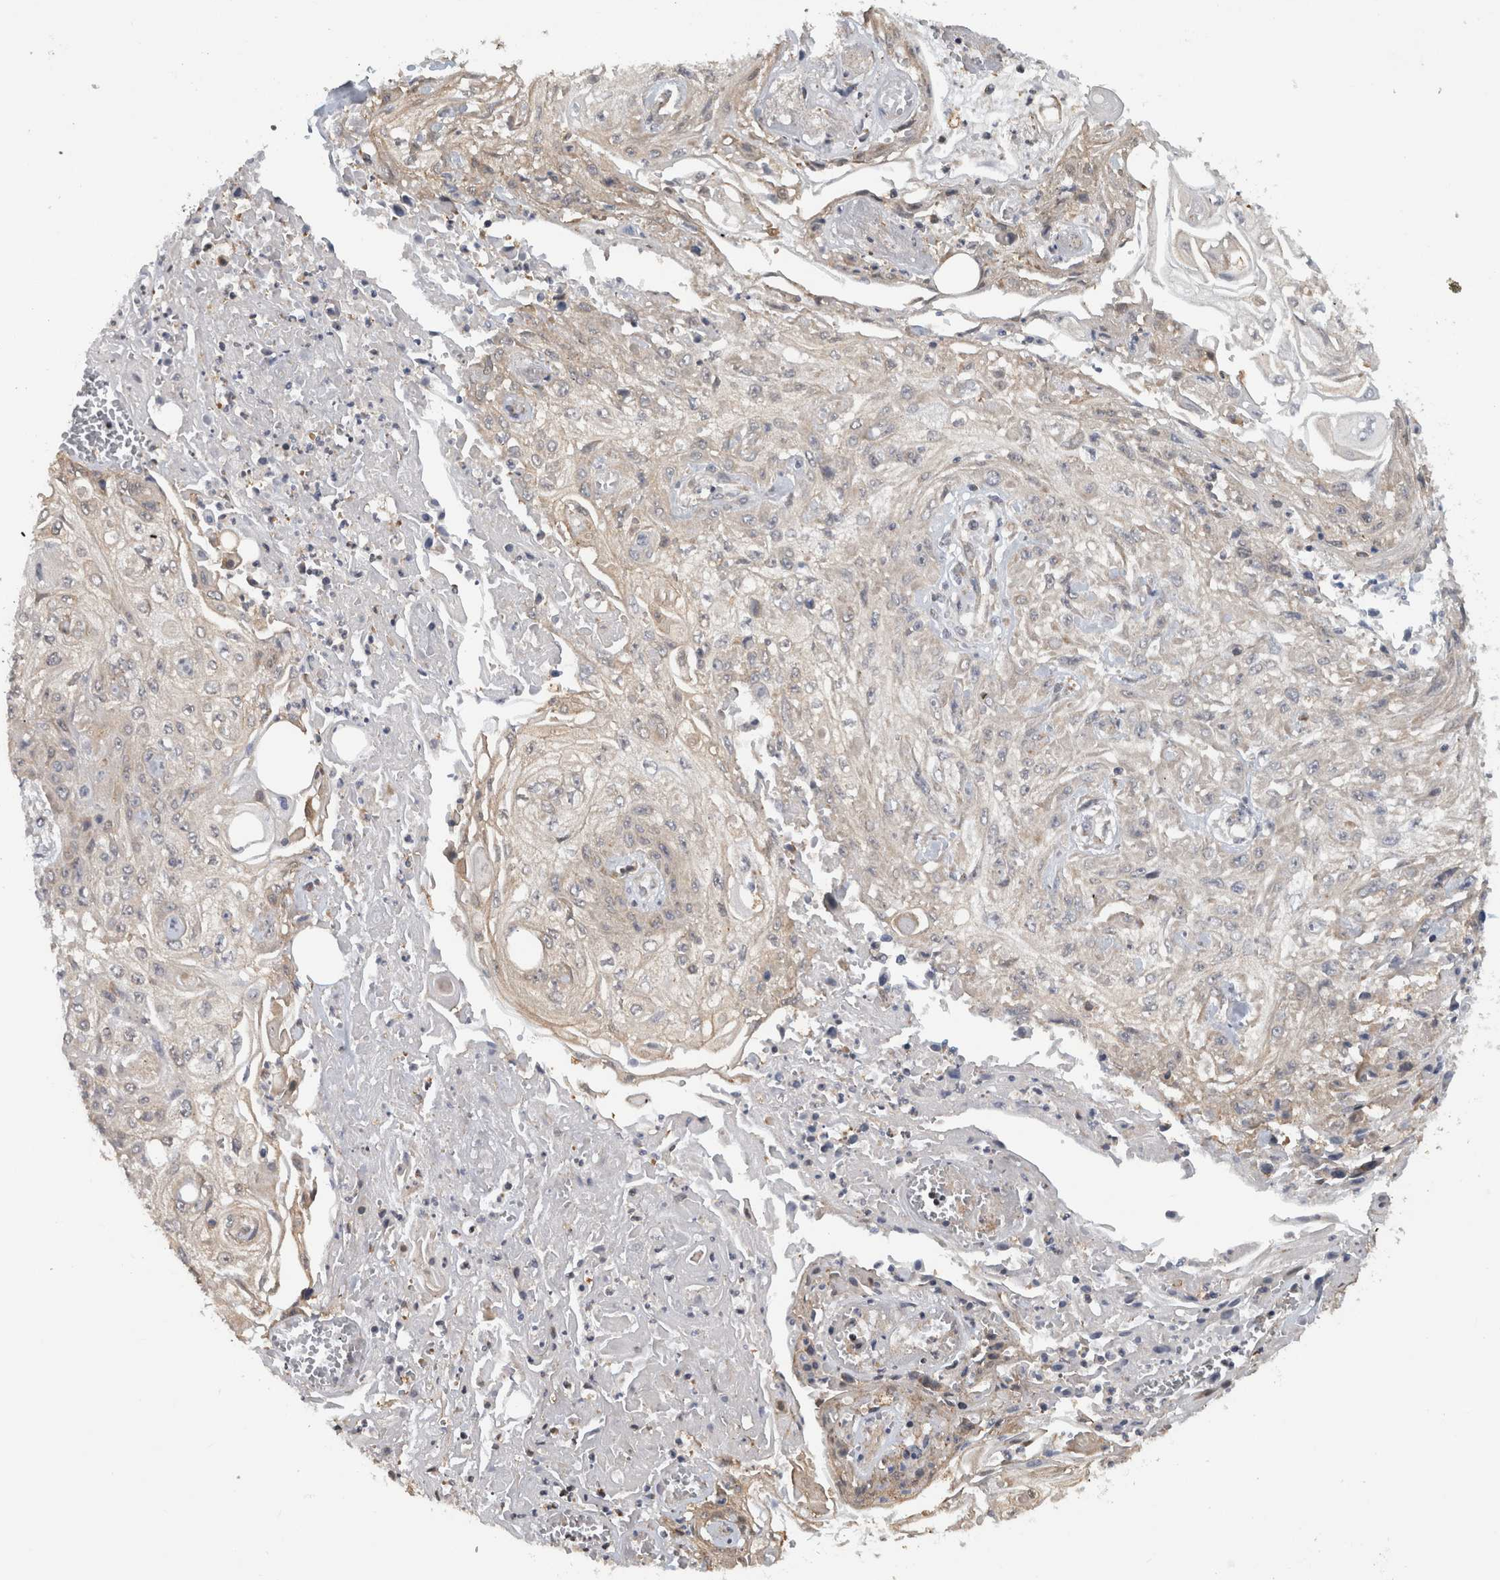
{"staining": {"intensity": "weak", "quantity": "25%-75%", "location": "cytoplasmic/membranous"}, "tissue": "skin cancer", "cell_type": "Tumor cells", "image_type": "cancer", "snomed": [{"axis": "morphology", "description": "Squamous cell carcinoma, NOS"}, {"axis": "morphology", "description": "Squamous cell carcinoma, metastatic, NOS"}, {"axis": "topography", "description": "Skin"}, {"axis": "topography", "description": "Lymph node"}], "caption": "A brown stain shows weak cytoplasmic/membranous staining of a protein in human skin cancer (metastatic squamous cell carcinoma) tumor cells.", "gene": "PARP6", "patient": {"sex": "male", "age": 75}}